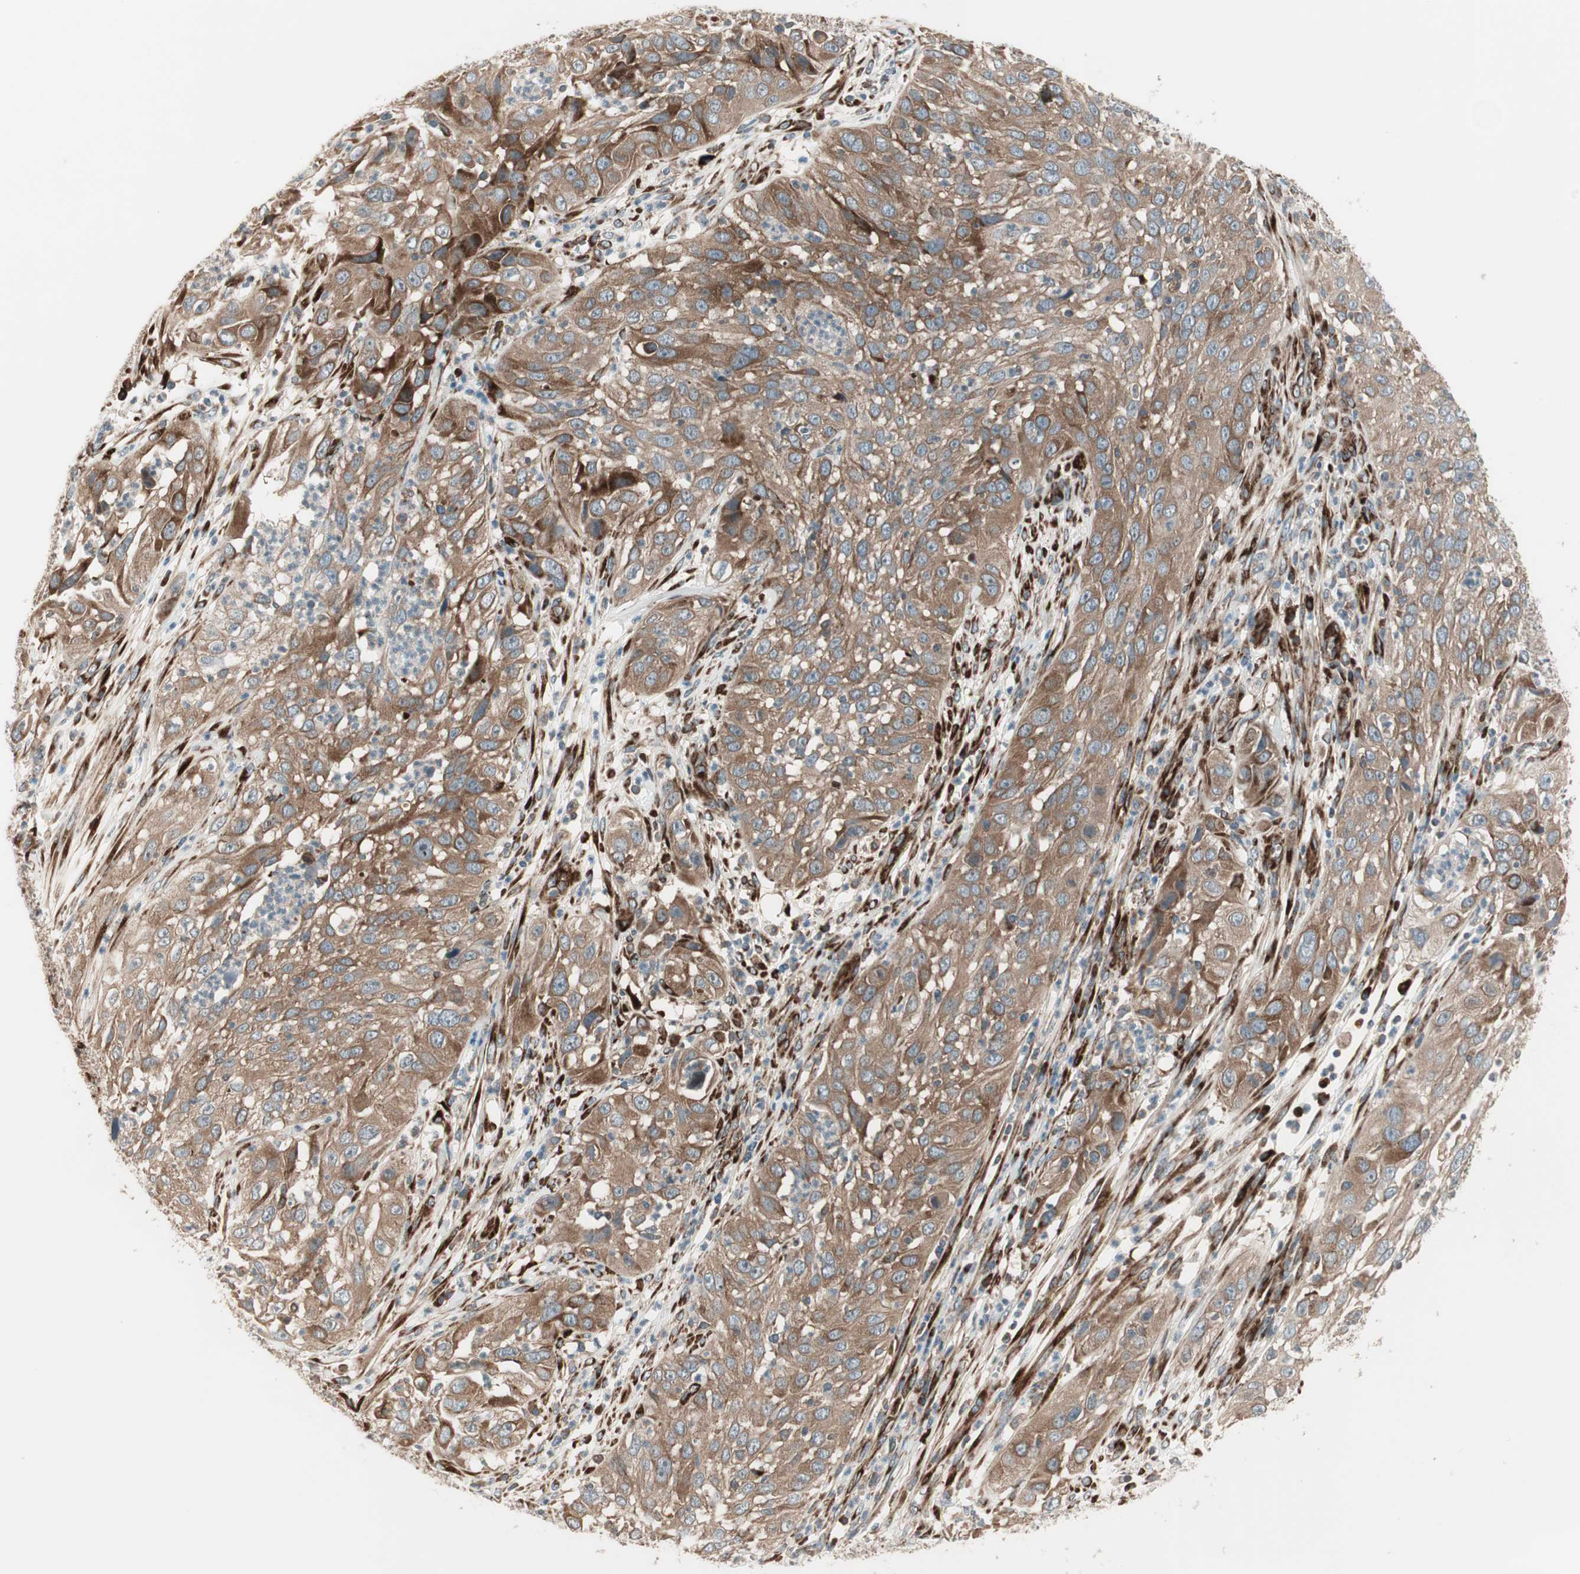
{"staining": {"intensity": "moderate", "quantity": ">75%", "location": "cytoplasmic/membranous"}, "tissue": "cervical cancer", "cell_type": "Tumor cells", "image_type": "cancer", "snomed": [{"axis": "morphology", "description": "Squamous cell carcinoma, NOS"}, {"axis": "topography", "description": "Cervix"}], "caption": "Protein expression by immunohistochemistry demonstrates moderate cytoplasmic/membranous positivity in about >75% of tumor cells in cervical cancer.", "gene": "PPP2R5E", "patient": {"sex": "female", "age": 32}}